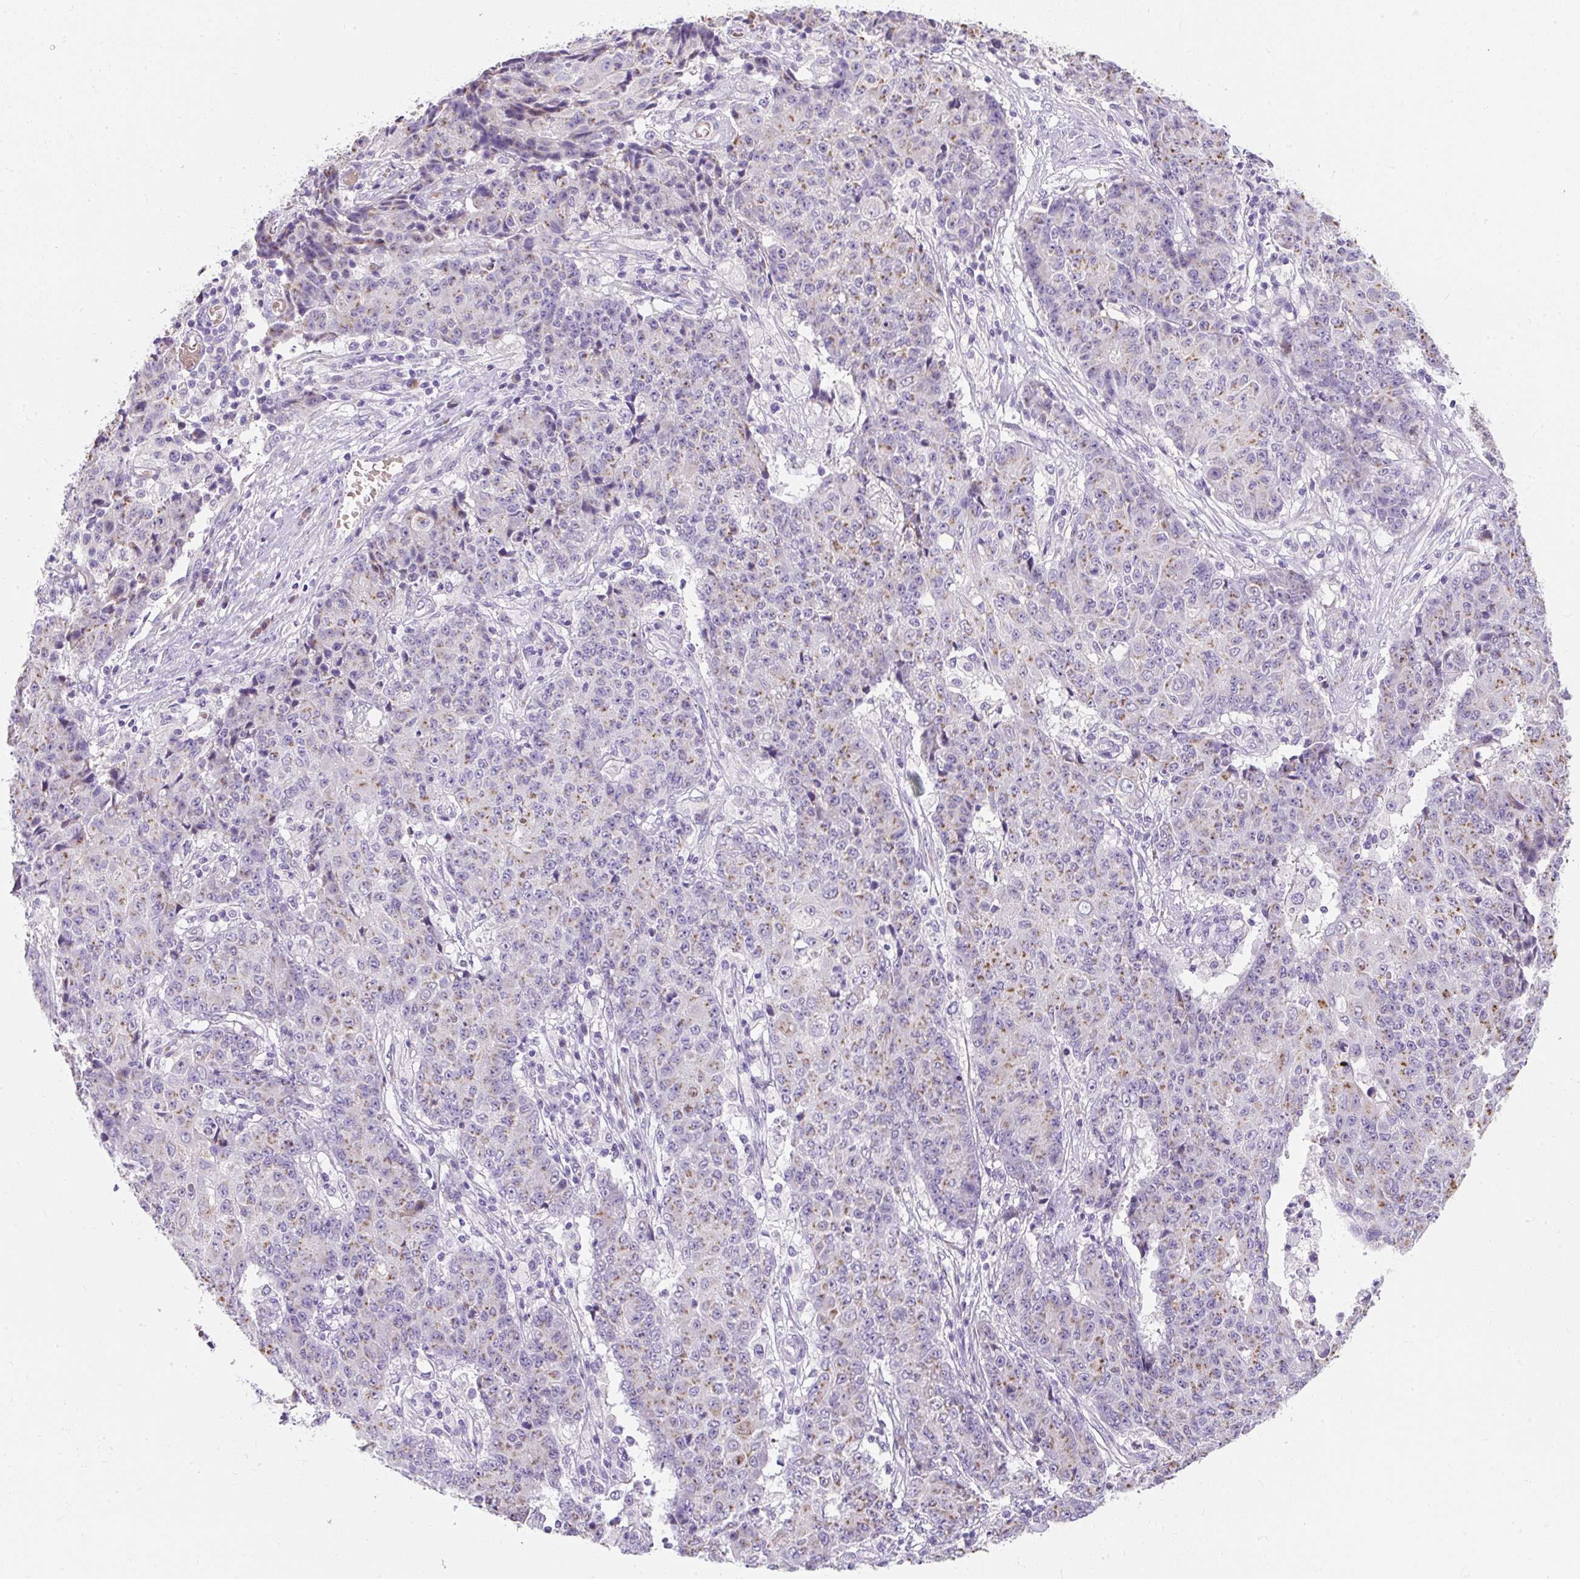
{"staining": {"intensity": "moderate", "quantity": "25%-75%", "location": "cytoplasmic/membranous"}, "tissue": "ovarian cancer", "cell_type": "Tumor cells", "image_type": "cancer", "snomed": [{"axis": "morphology", "description": "Carcinoma, endometroid"}, {"axis": "topography", "description": "Ovary"}], "caption": "Moderate cytoplasmic/membranous staining is seen in approximately 25%-75% of tumor cells in ovarian cancer.", "gene": "DTX4", "patient": {"sex": "female", "age": 42}}